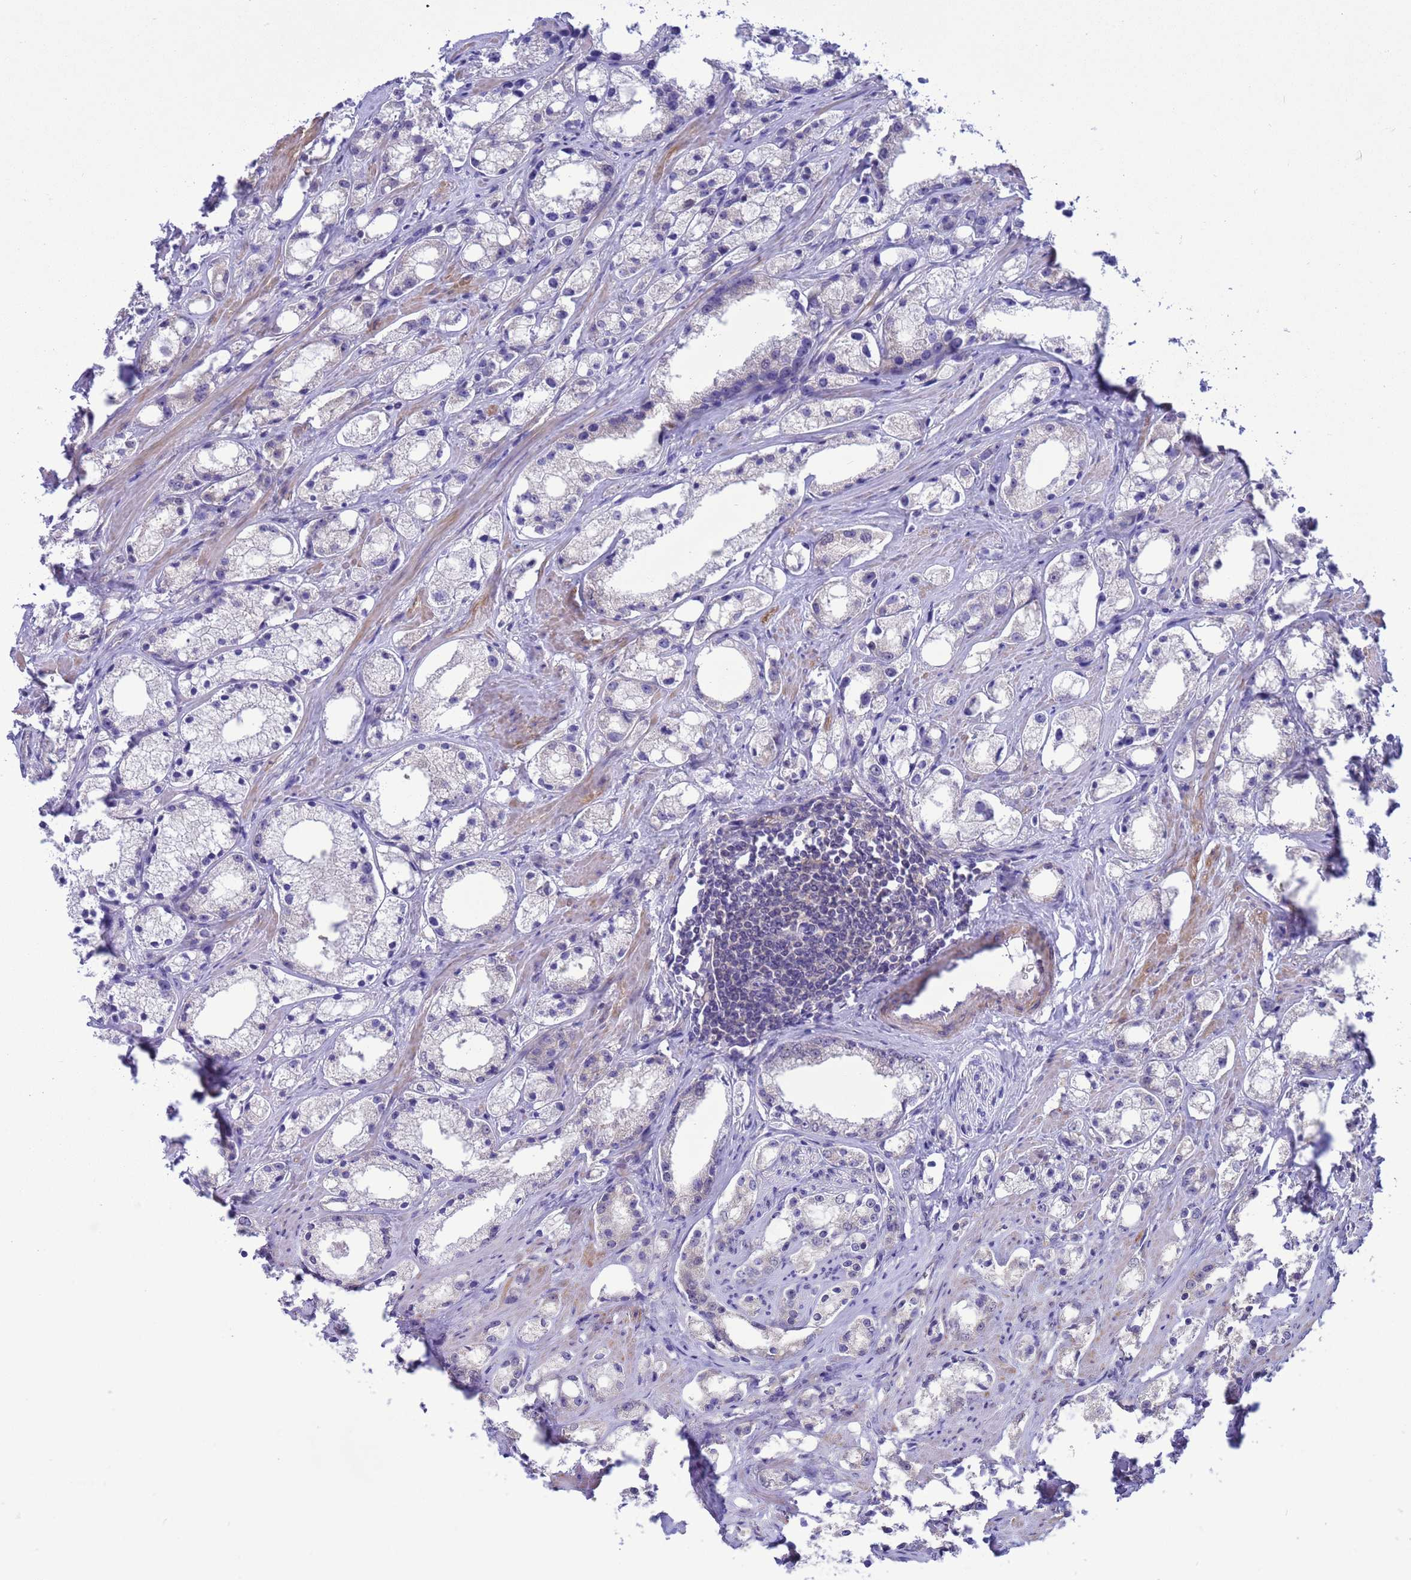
{"staining": {"intensity": "negative", "quantity": "none", "location": "none"}, "tissue": "prostate cancer", "cell_type": "Tumor cells", "image_type": "cancer", "snomed": [{"axis": "morphology", "description": "Adenocarcinoma, High grade"}, {"axis": "topography", "description": "Prostate"}], "caption": "IHC photomicrograph of human prostate high-grade adenocarcinoma stained for a protein (brown), which demonstrates no expression in tumor cells.", "gene": "ZNF461", "patient": {"sex": "male", "age": 66}}